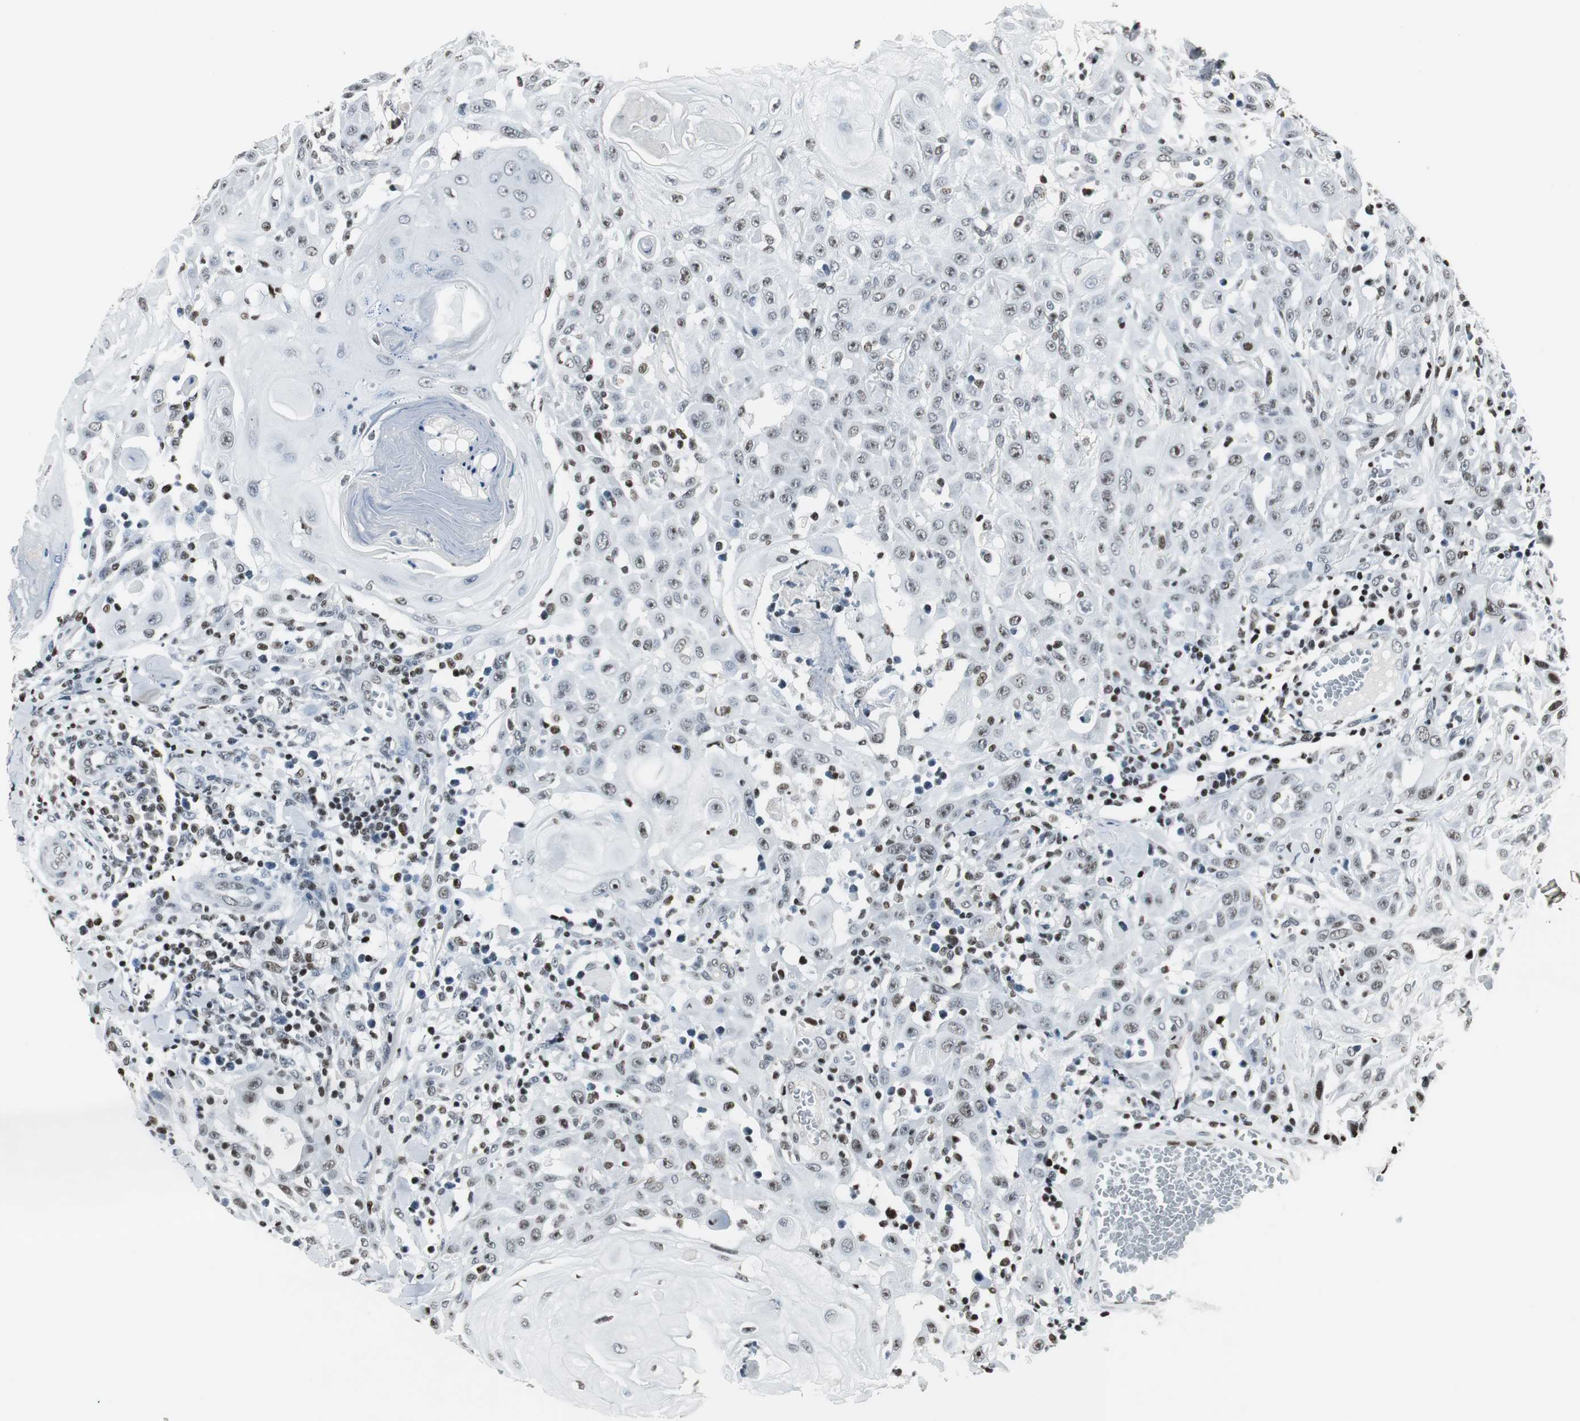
{"staining": {"intensity": "weak", "quantity": "<25%", "location": "nuclear"}, "tissue": "skin cancer", "cell_type": "Tumor cells", "image_type": "cancer", "snomed": [{"axis": "morphology", "description": "Squamous cell carcinoma, NOS"}, {"axis": "topography", "description": "Skin"}], "caption": "This photomicrograph is of skin squamous cell carcinoma stained with IHC to label a protein in brown with the nuclei are counter-stained blue. There is no expression in tumor cells.", "gene": "RBBP4", "patient": {"sex": "male", "age": 24}}